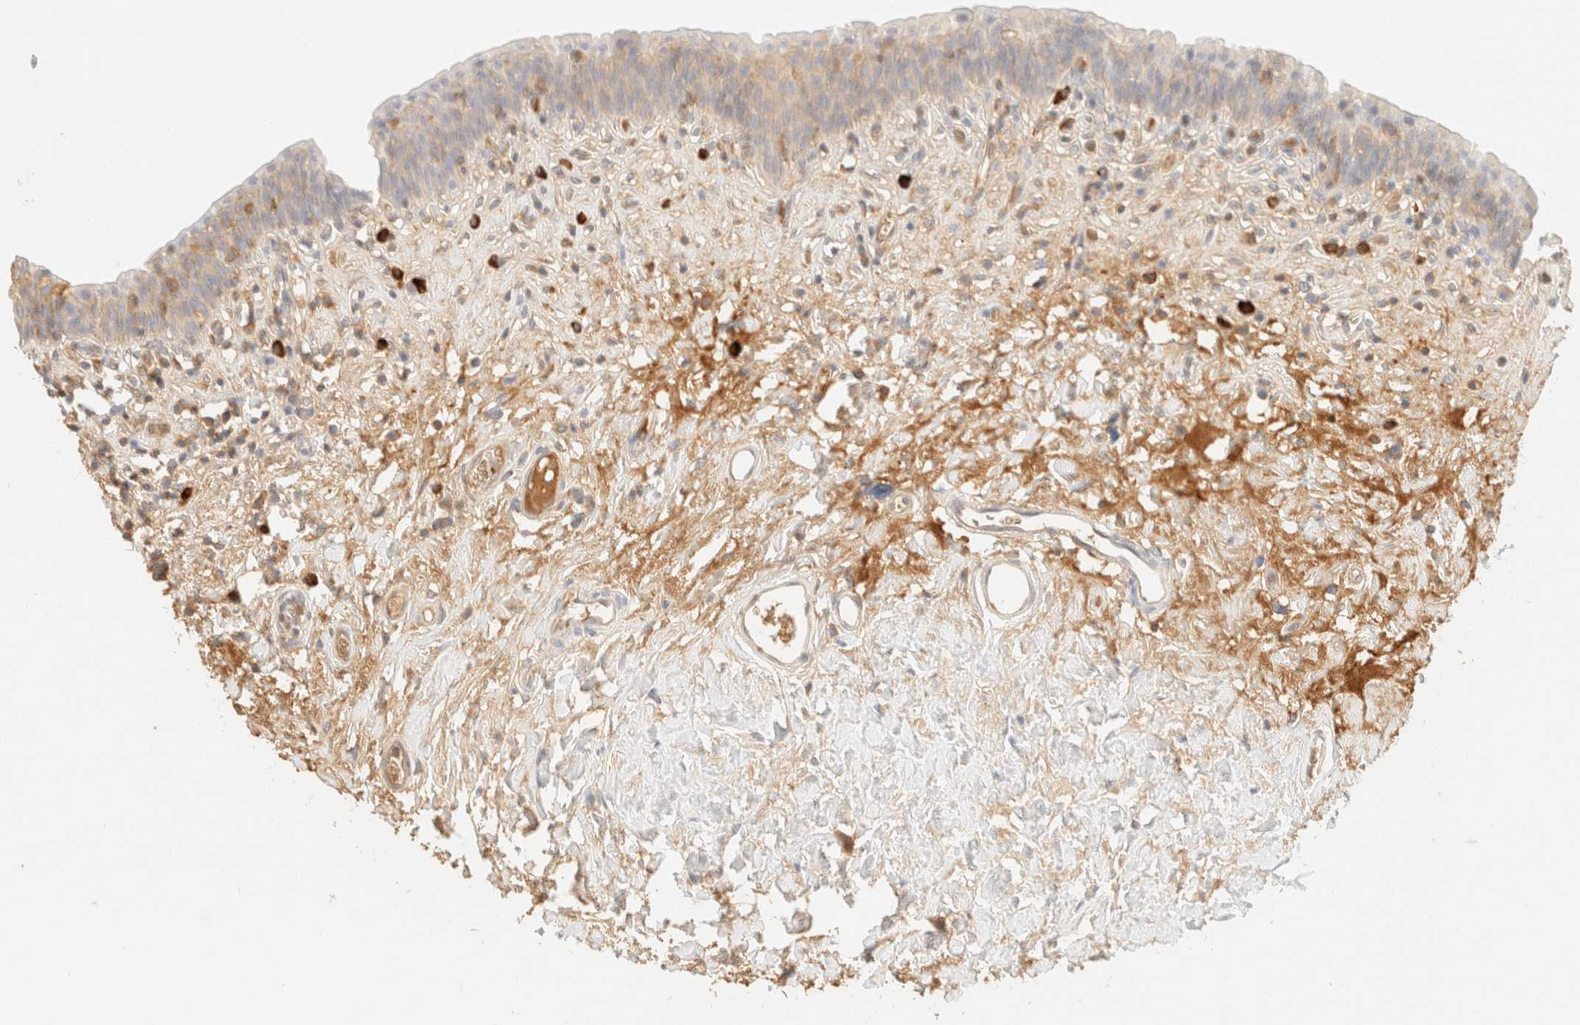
{"staining": {"intensity": "weak", "quantity": ">75%", "location": "cytoplasmic/membranous"}, "tissue": "urinary bladder", "cell_type": "Urothelial cells", "image_type": "normal", "snomed": [{"axis": "morphology", "description": "Normal tissue, NOS"}, {"axis": "topography", "description": "Urinary bladder"}], "caption": "An immunohistochemistry (IHC) image of benign tissue is shown. Protein staining in brown labels weak cytoplasmic/membranous positivity in urinary bladder within urothelial cells. (DAB IHC, brown staining for protein, blue staining for nuclei).", "gene": "FHOD1", "patient": {"sex": "male", "age": 83}}